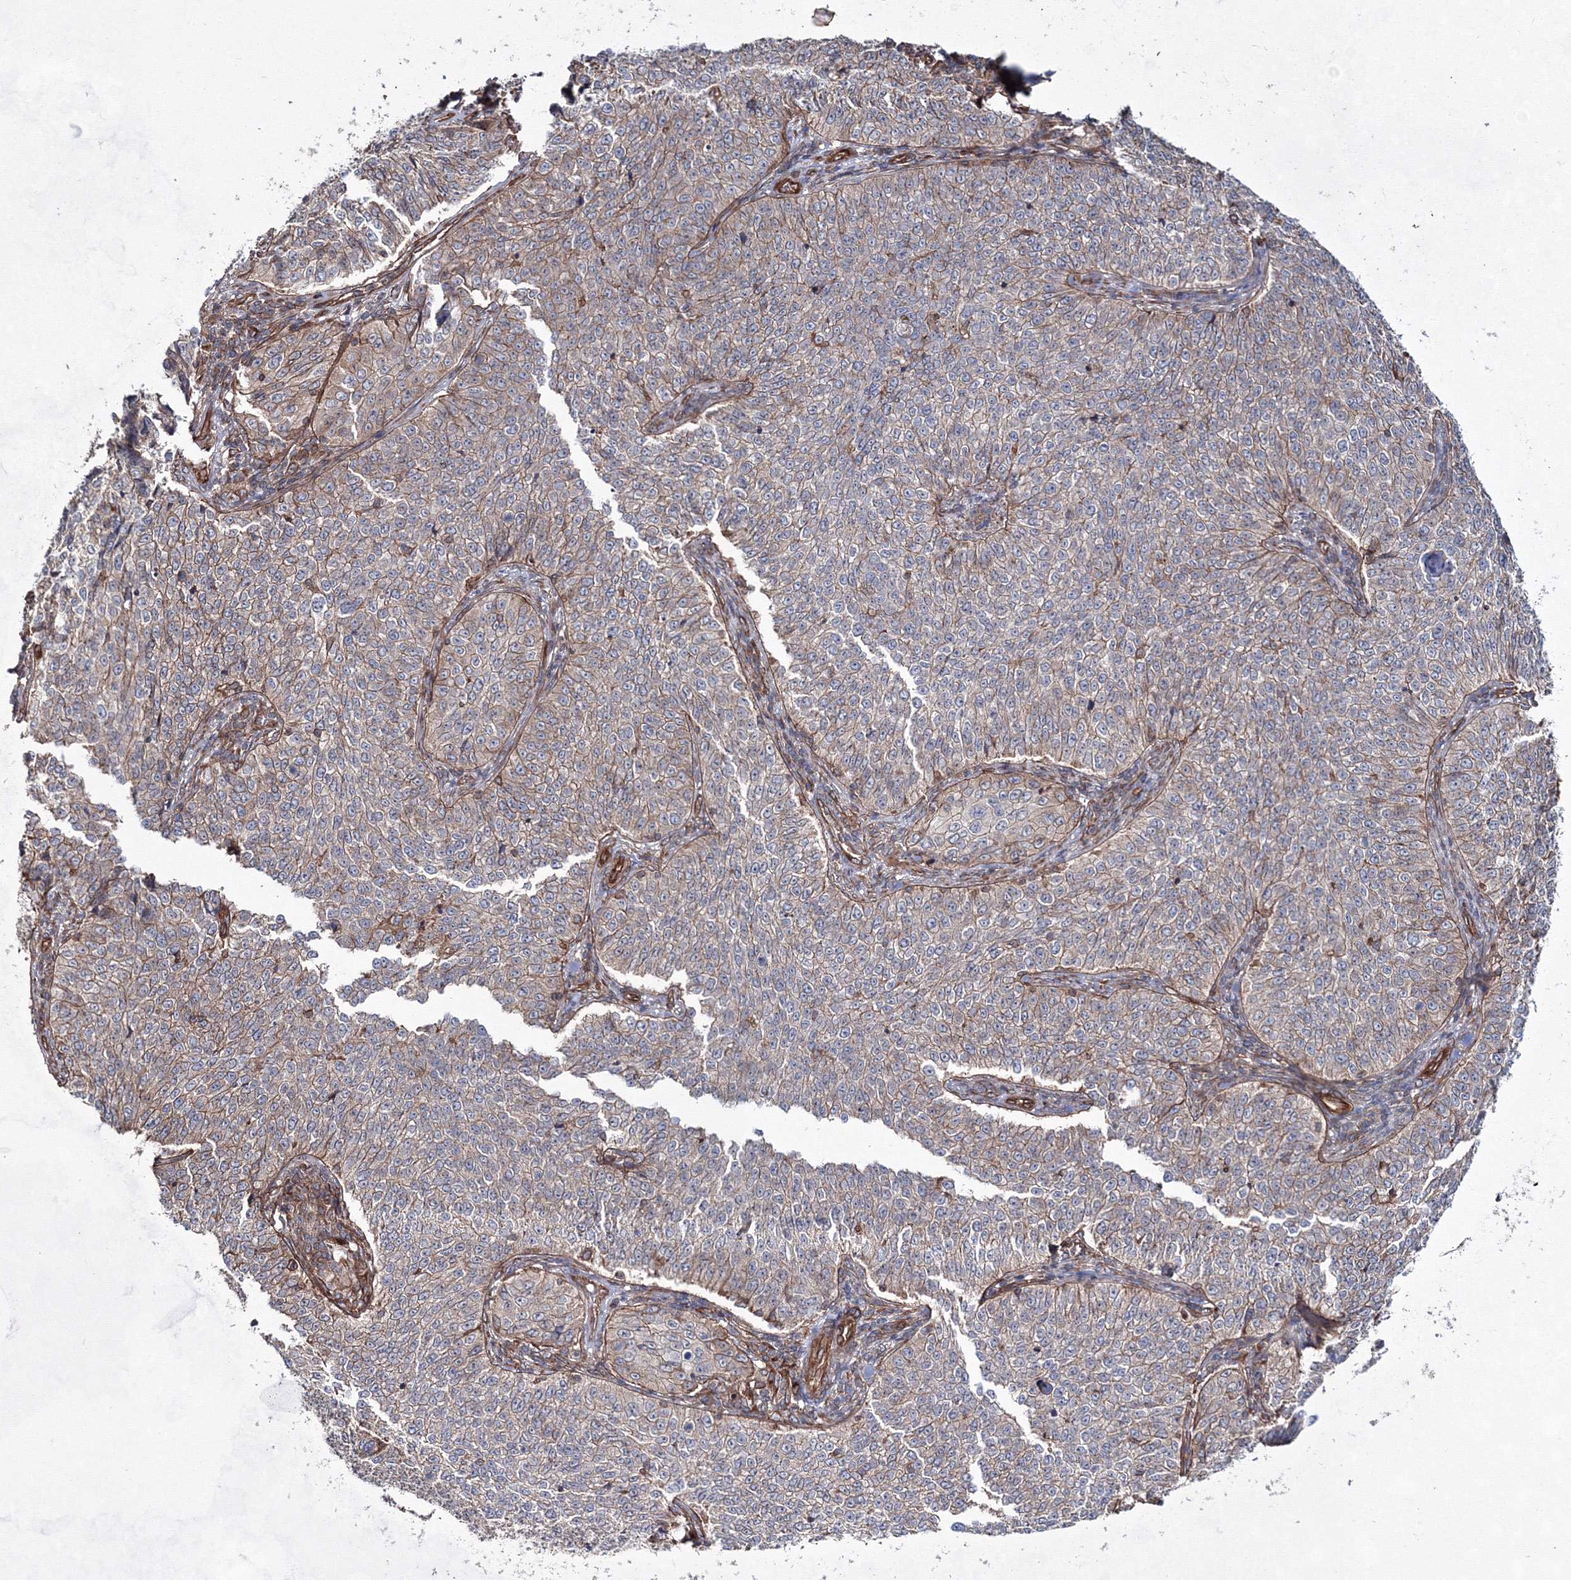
{"staining": {"intensity": "weak", "quantity": "25%-75%", "location": "cytoplasmic/membranous"}, "tissue": "cervical cancer", "cell_type": "Tumor cells", "image_type": "cancer", "snomed": [{"axis": "morphology", "description": "Squamous cell carcinoma, NOS"}, {"axis": "topography", "description": "Cervix"}], "caption": "Immunohistochemical staining of human cervical cancer demonstrates low levels of weak cytoplasmic/membranous protein expression in about 25%-75% of tumor cells. (DAB = brown stain, brightfield microscopy at high magnification).", "gene": "EXOC6", "patient": {"sex": "female", "age": 35}}